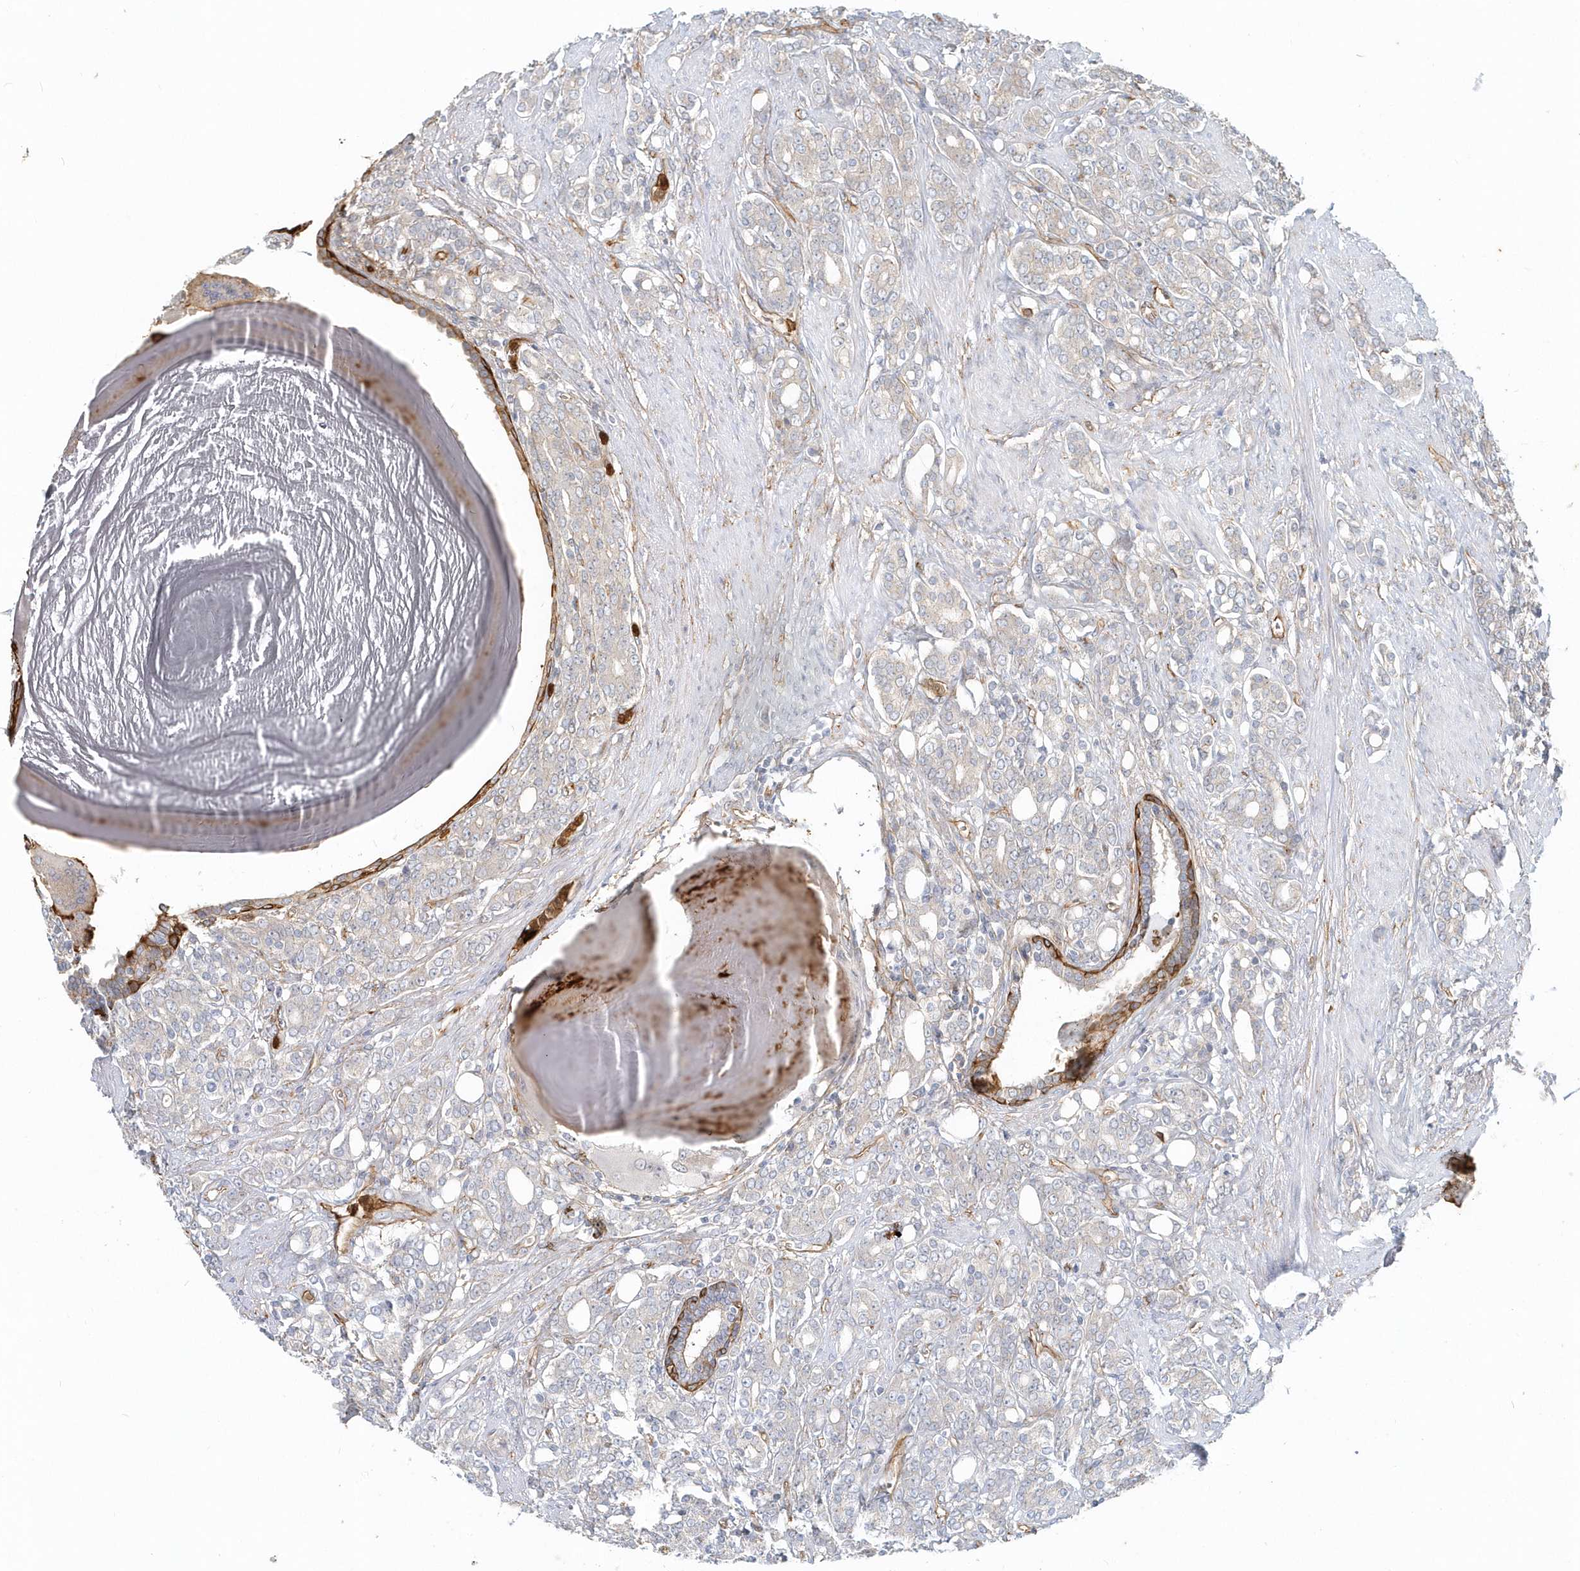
{"staining": {"intensity": "weak", "quantity": "<25%", "location": "cytoplasmic/membranous"}, "tissue": "prostate cancer", "cell_type": "Tumor cells", "image_type": "cancer", "snomed": [{"axis": "morphology", "description": "Adenocarcinoma, High grade"}, {"axis": "topography", "description": "Prostate"}], "caption": "A photomicrograph of prostate cancer (adenocarcinoma (high-grade)) stained for a protein exhibits no brown staining in tumor cells.", "gene": "DNAH1", "patient": {"sex": "male", "age": 62}}